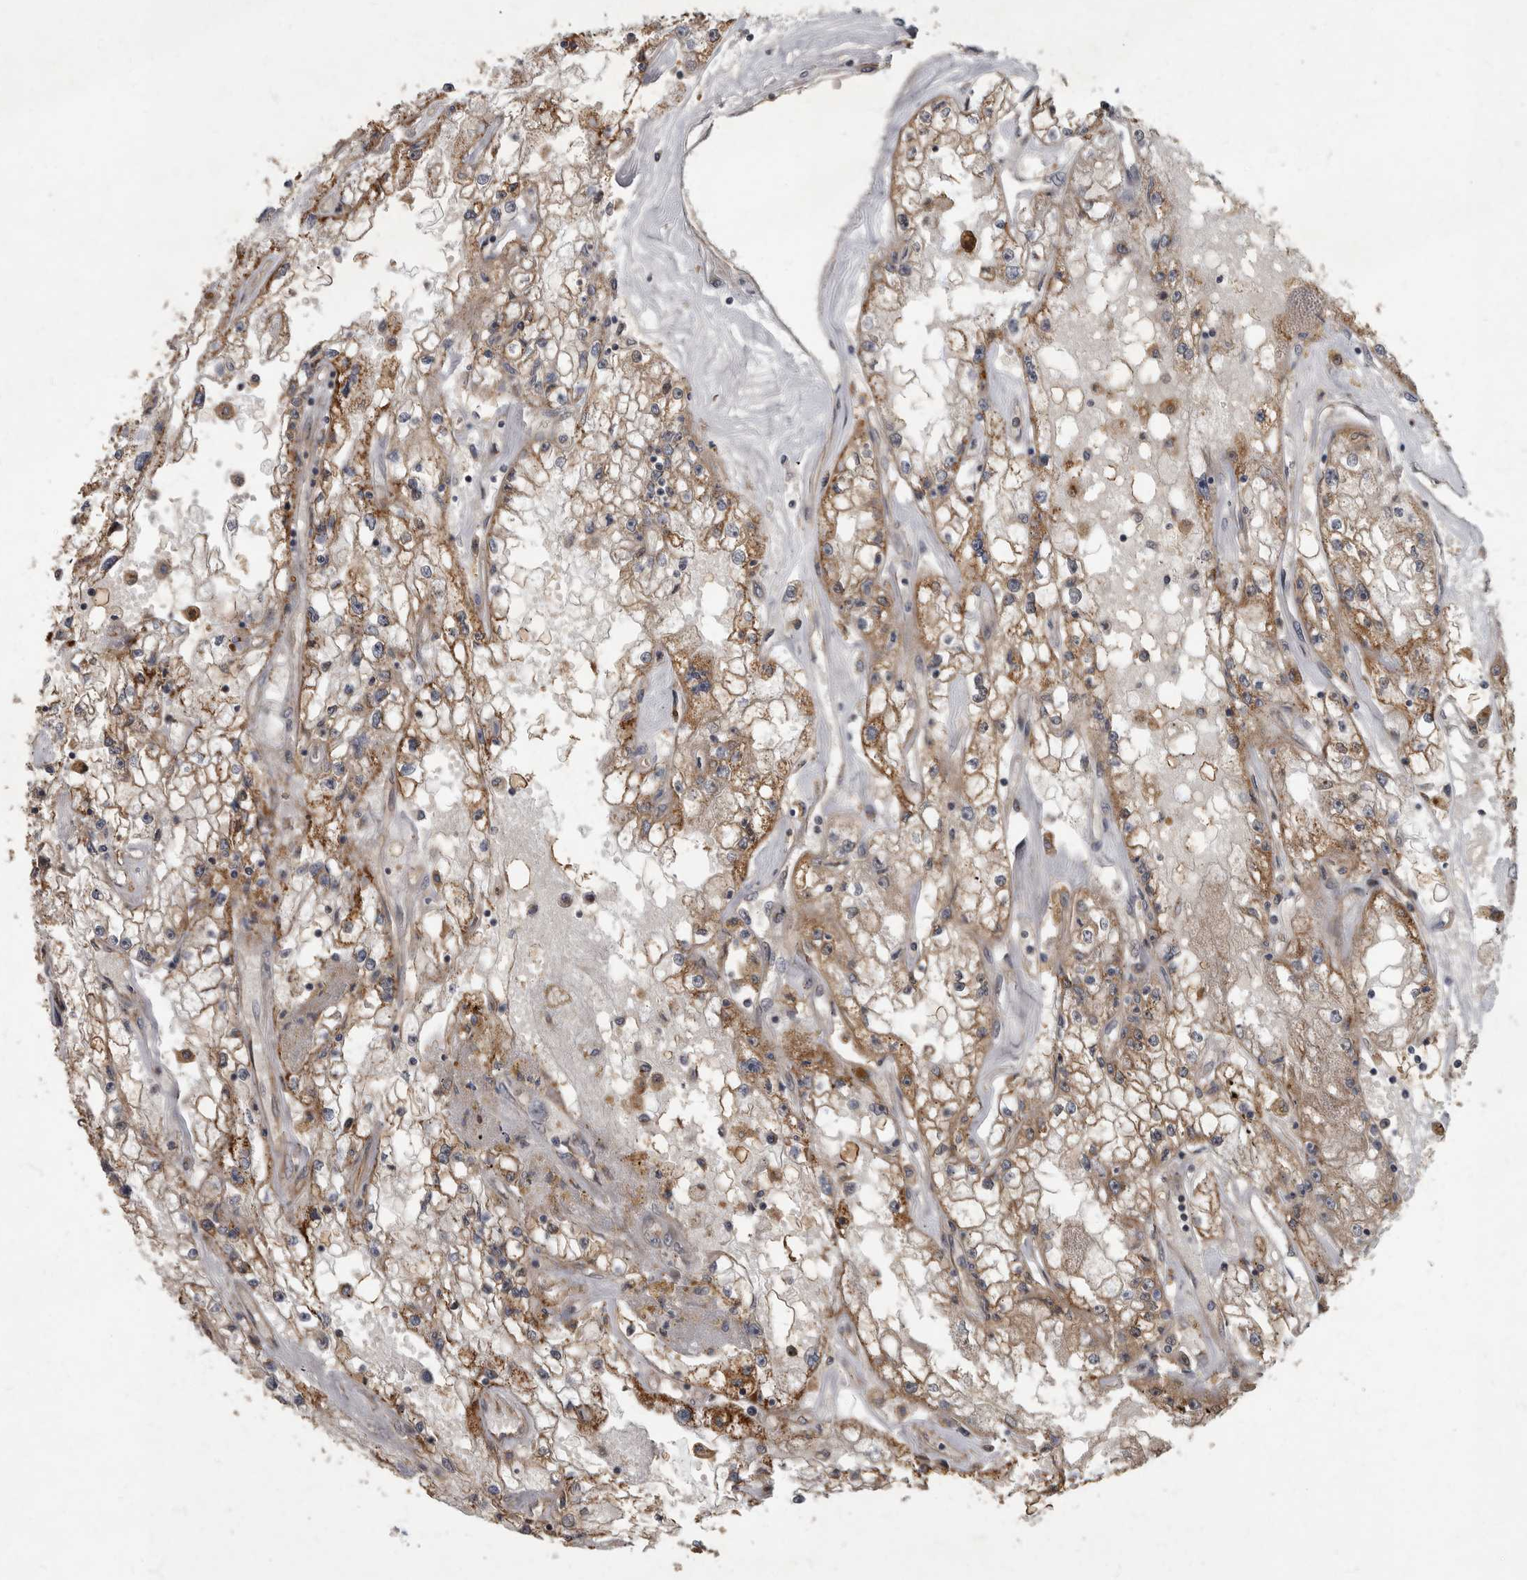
{"staining": {"intensity": "moderate", "quantity": ">75%", "location": "cytoplasmic/membranous"}, "tissue": "renal cancer", "cell_type": "Tumor cells", "image_type": "cancer", "snomed": [{"axis": "morphology", "description": "Adenocarcinoma, NOS"}, {"axis": "topography", "description": "Kidney"}], "caption": "Immunohistochemistry of human renal cancer reveals medium levels of moderate cytoplasmic/membranous expression in about >75% of tumor cells.", "gene": "IQCK", "patient": {"sex": "male", "age": 56}}